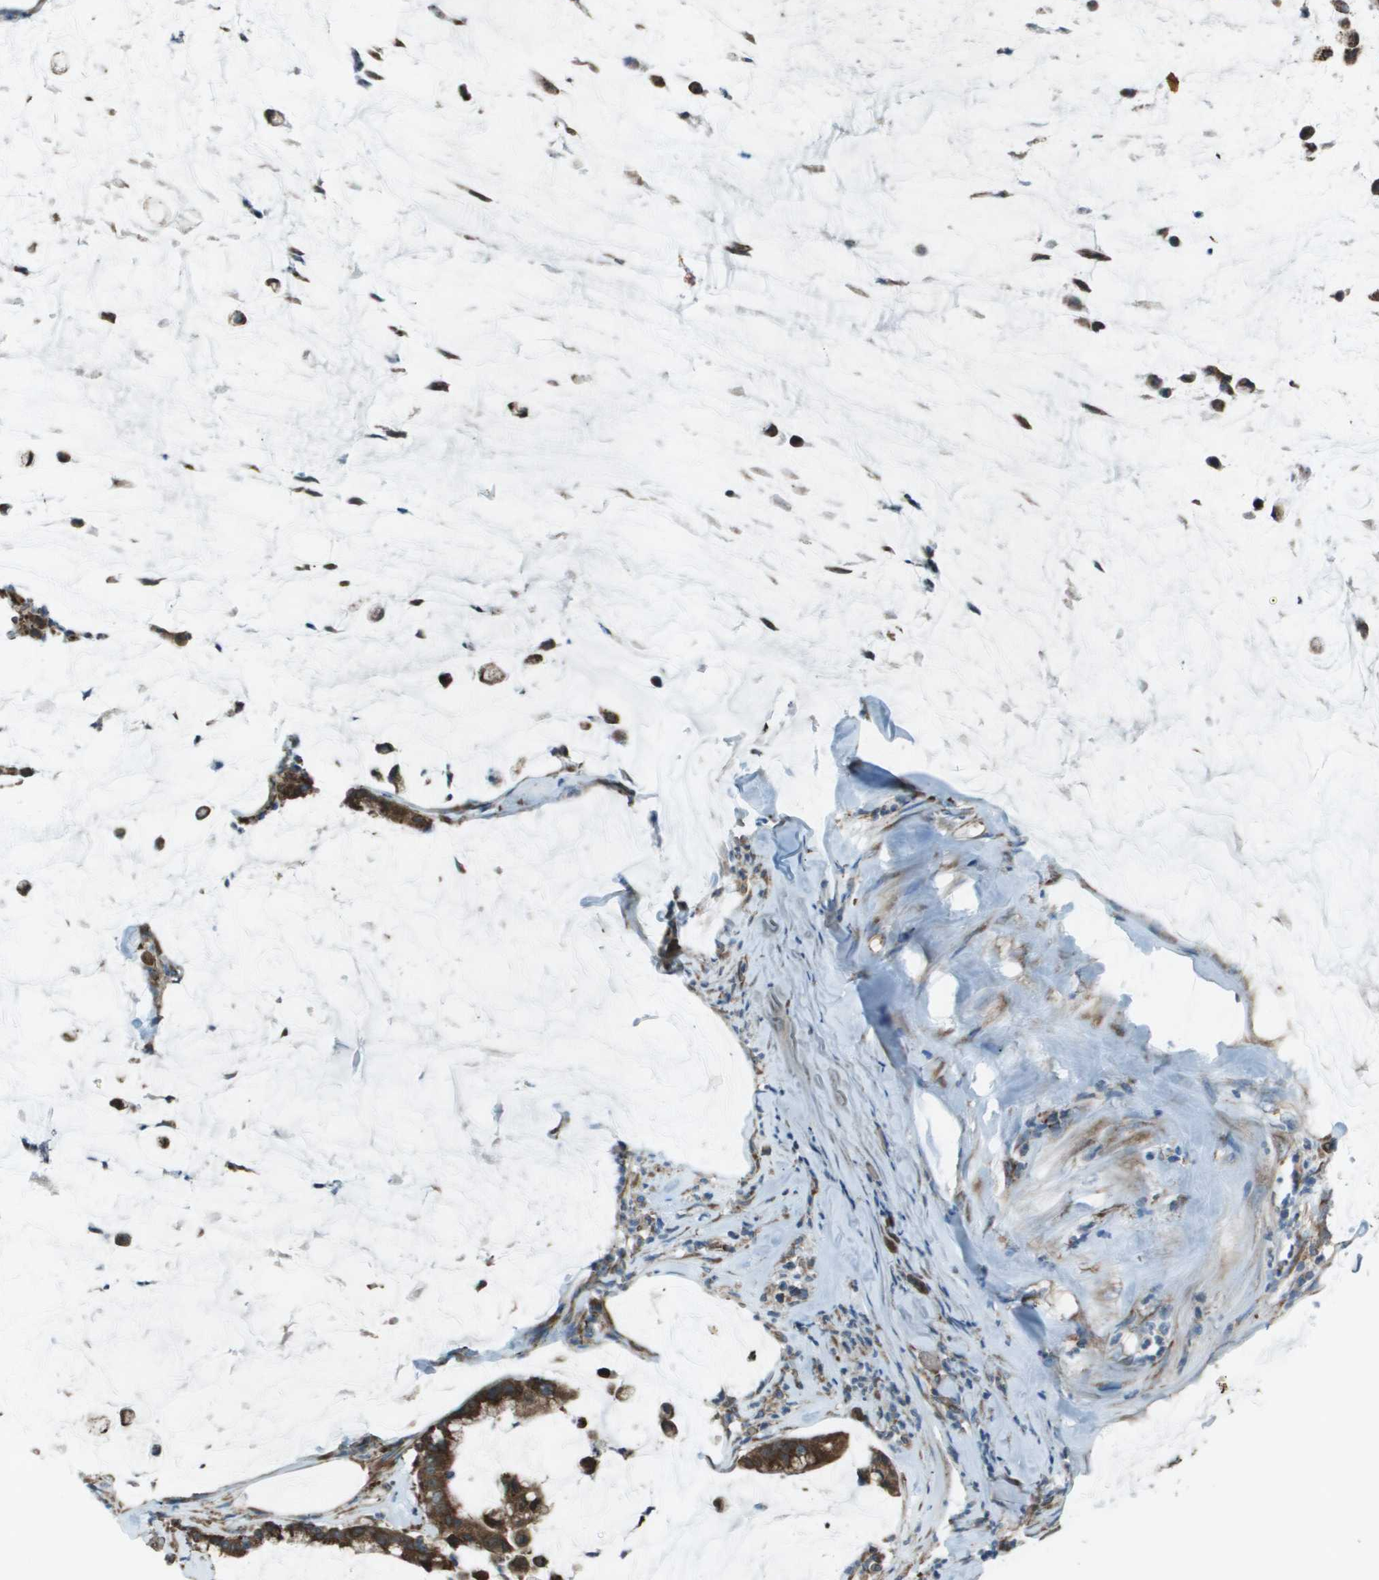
{"staining": {"intensity": "strong", "quantity": ">75%", "location": "cytoplasmic/membranous"}, "tissue": "pancreatic cancer", "cell_type": "Tumor cells", "image_type": "cancer", "snomed": [{"axis": "morphology", "description": "Adenocarcinoma, NOS"}, {"axis": "topography", "description": "Pancreas"}], "caption": "Human adenocarcinoma (pancreatic) stained for a protein (brown) exhibits strong cytoplasmic/membranous positive staining in approximately >75% of tumor cells.", "gene": "UTS2", "patient": {"sex": "male", "age": 41}}